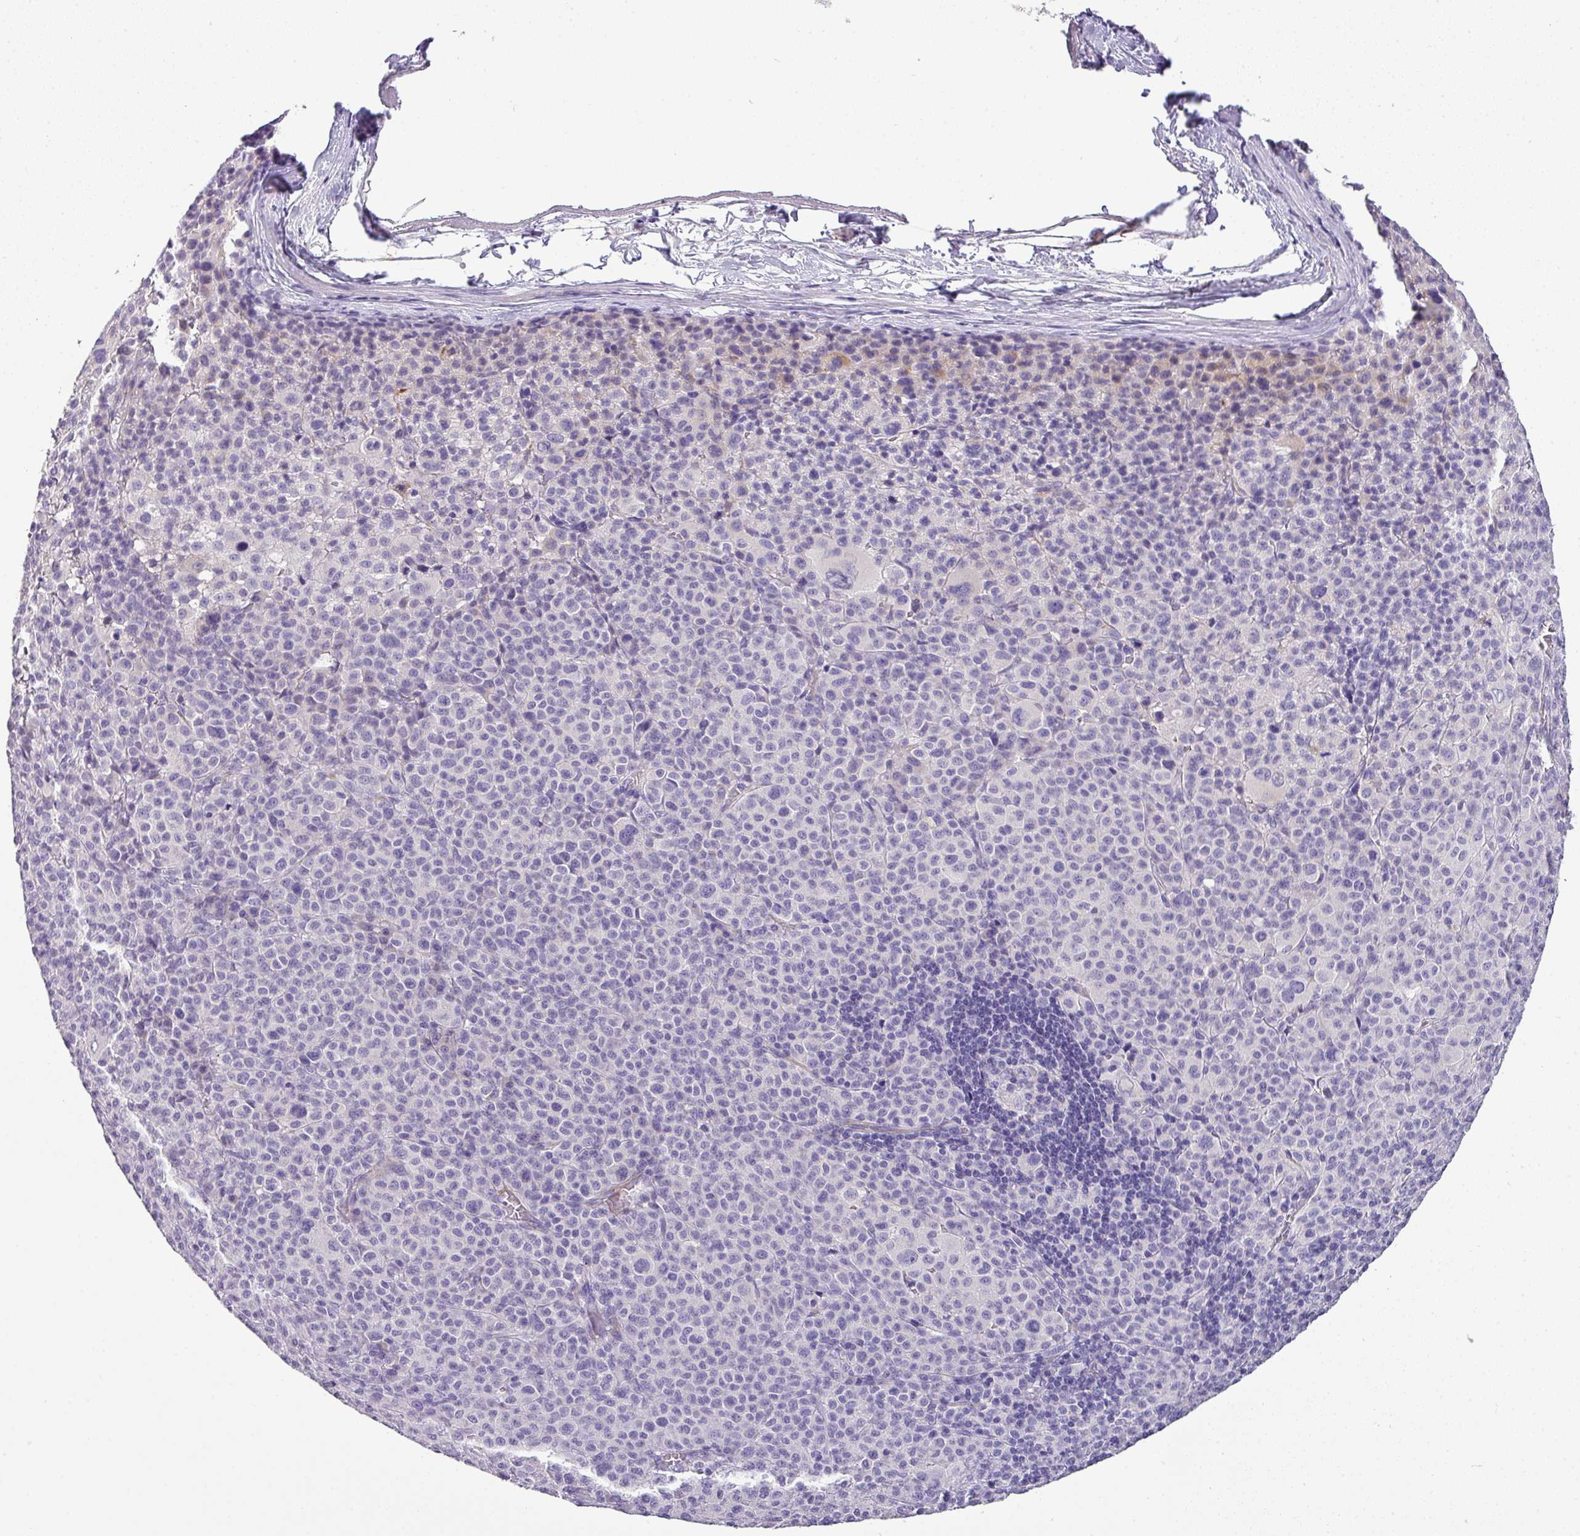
{"staining": {"intensity": "negative", "quantity": "none", "location": "none"}, "tissue": "melanoma", "cell_type": "Tumor cells", "image_type": "cancer", "snomed": [{"axis": "morphology", "description": "Malignant melanoma, Metastatic site"}, {"axis": "topography", "description": "Skin"}], "caption": "A micrograph of malignant melanoma (metastatic site) stained for a protein reveals no brown staining in tumor cells. (DAB immunohistochemistry (IHC) with hematoxylin counter stain).", "gene": "ENSG00000273748", "patient": {"sex": "female", "age": 74}}